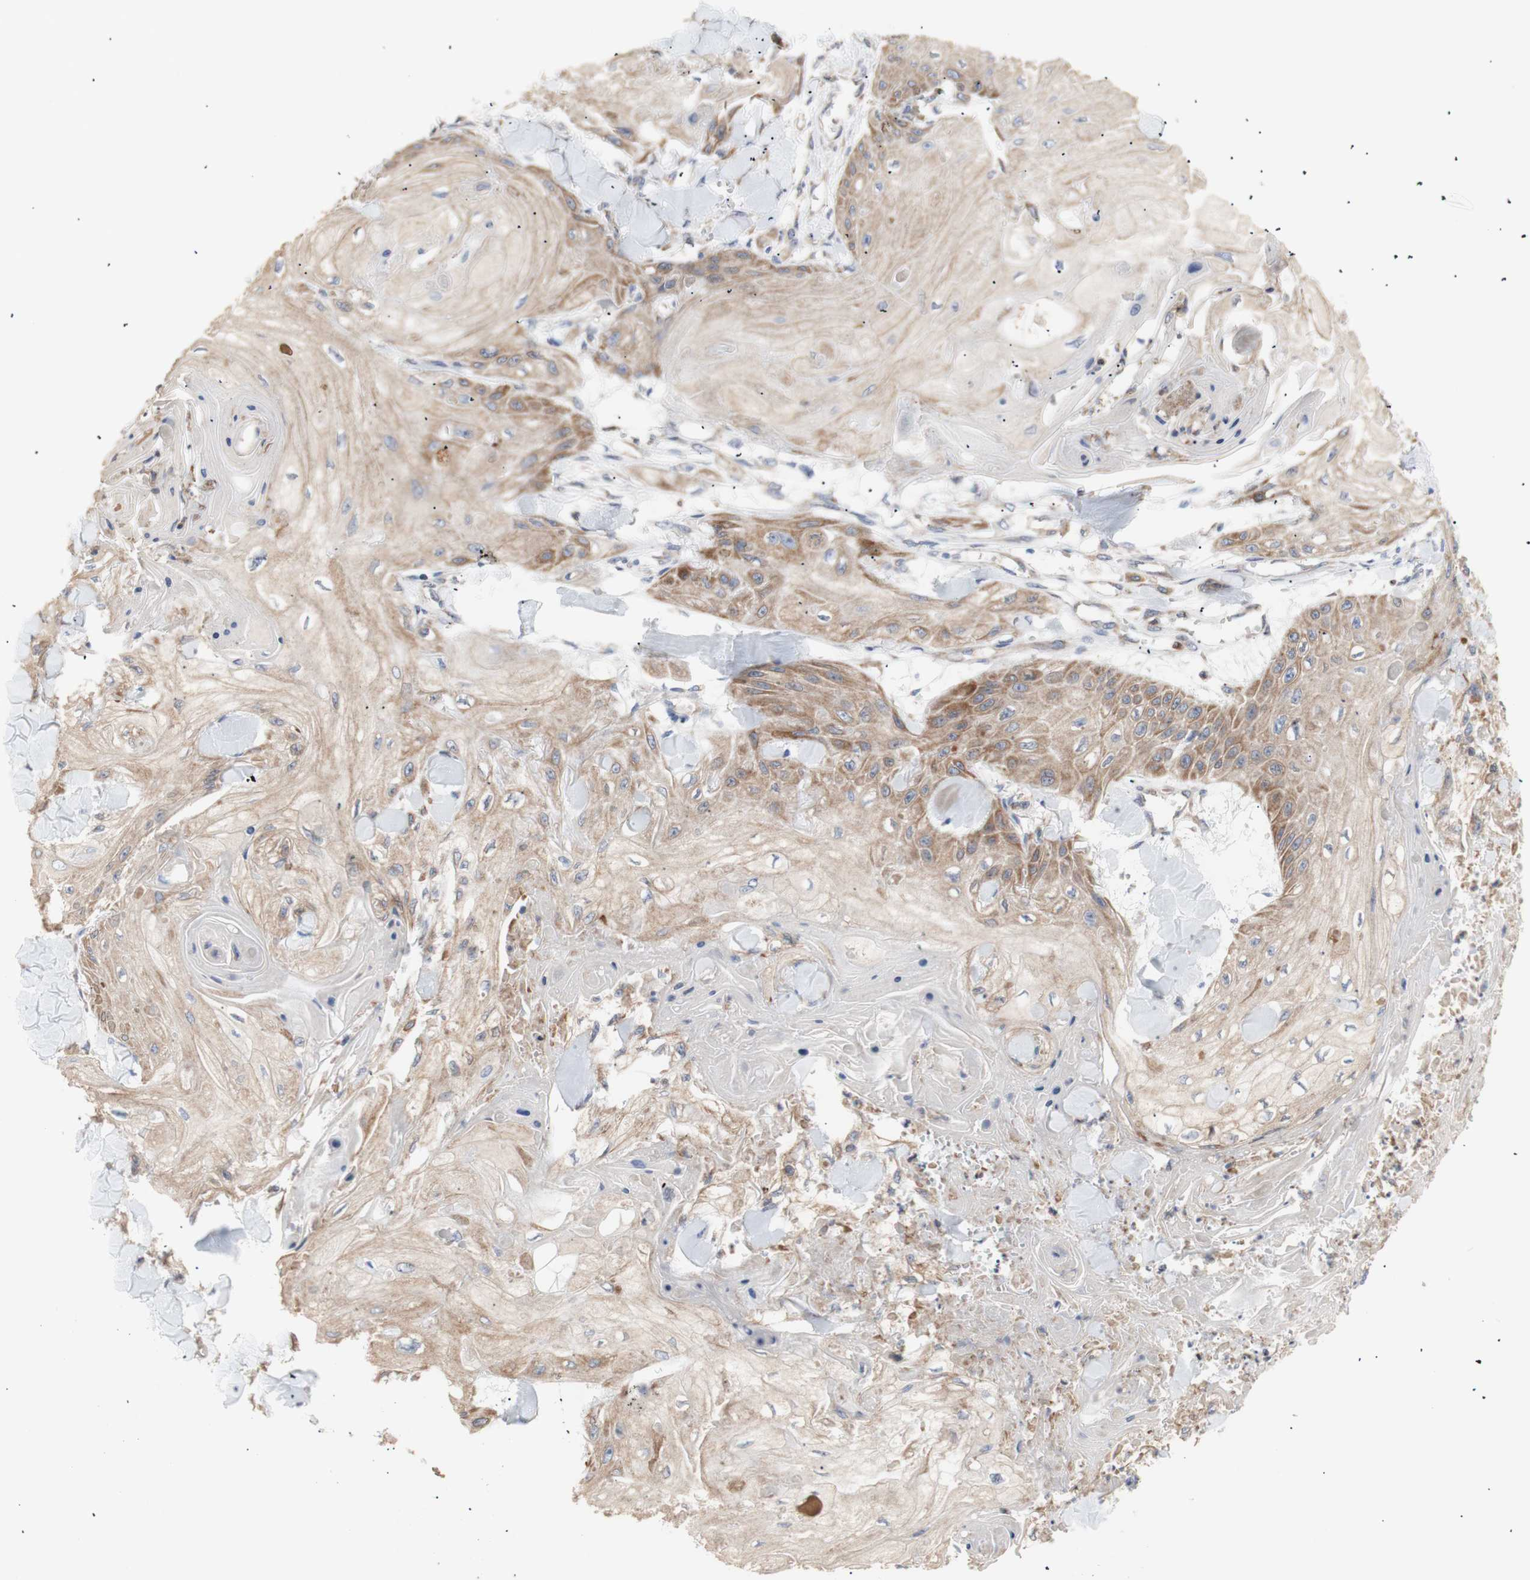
{"staining": {"intensity": "moderate", "quantity": ">75%", "location": "cytoplasmic/membranous"}, "tissue": "skin cancer", "cell_type": "Tumor cells", "image_type": "cancer", "snomed": [{"axis": "morphology", "description": "Squamous cell carcinoma, NOS"}, {"axis": "topography", "description": "Skin"}], "caption": "Tumor cells exhibit moderate cytoplasmic/membranous expression in about >75% of cells in skin cancer (squamous cell carcinoma).", "gene": "ERLIN1", "patient": {"sex": "male", "age": 74}}